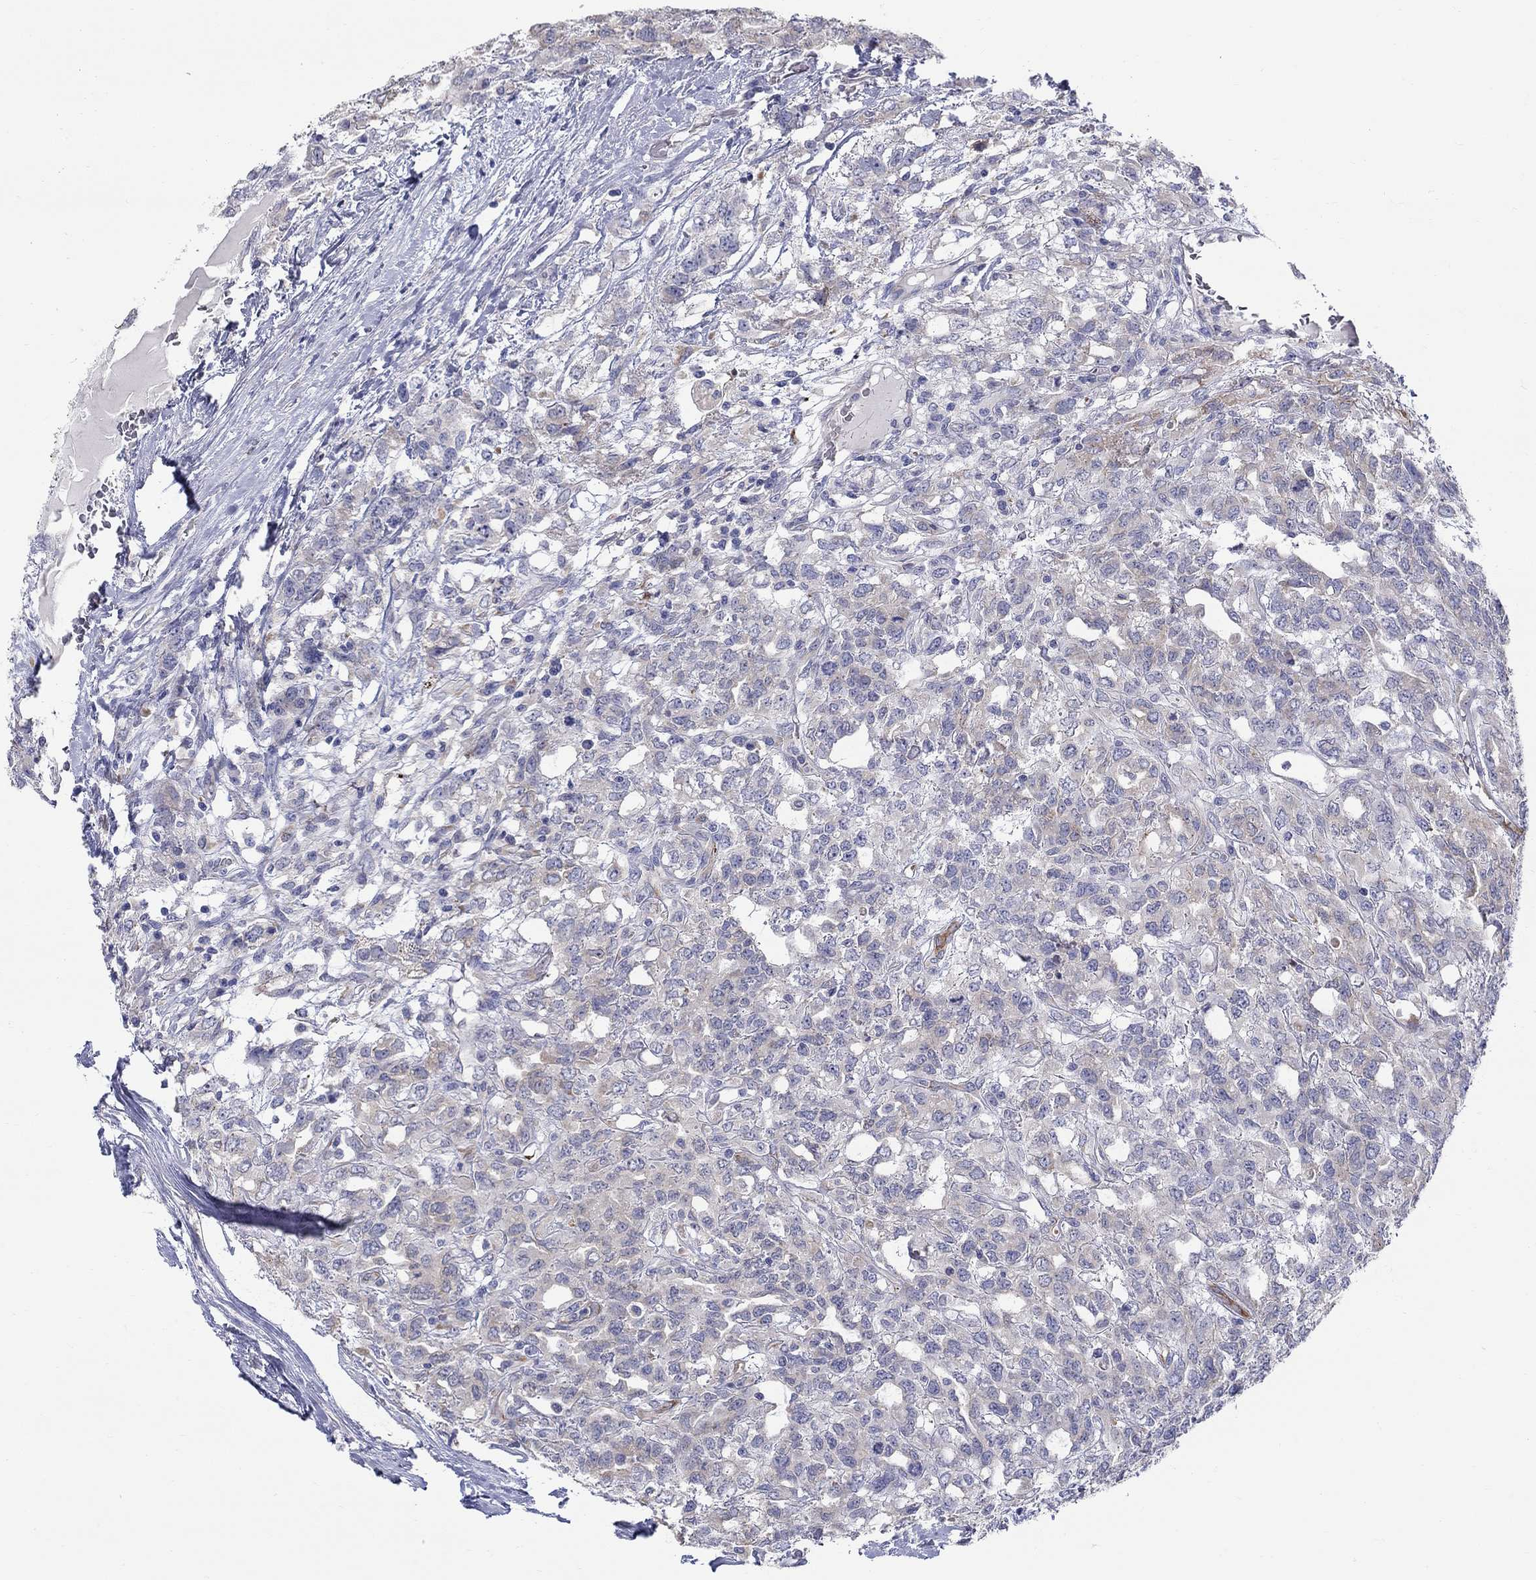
{"staining": {"intensity": "negative", "quantity": "none", "location": "none"}, "tissue": "testis cancer", "cell_type": "Tumor cells", "image_type": "cancer", "snomed": [{"axis": "morphology", "description": "Seminoma, NOS"}, {"axis": "topography", "description": "Testis"}], "caption": "Tumor cells are negative for protein expression in human testis cancer (seminoma).", "gene": "QRFPR", "patient": {"sex": "male", "age": 52}}